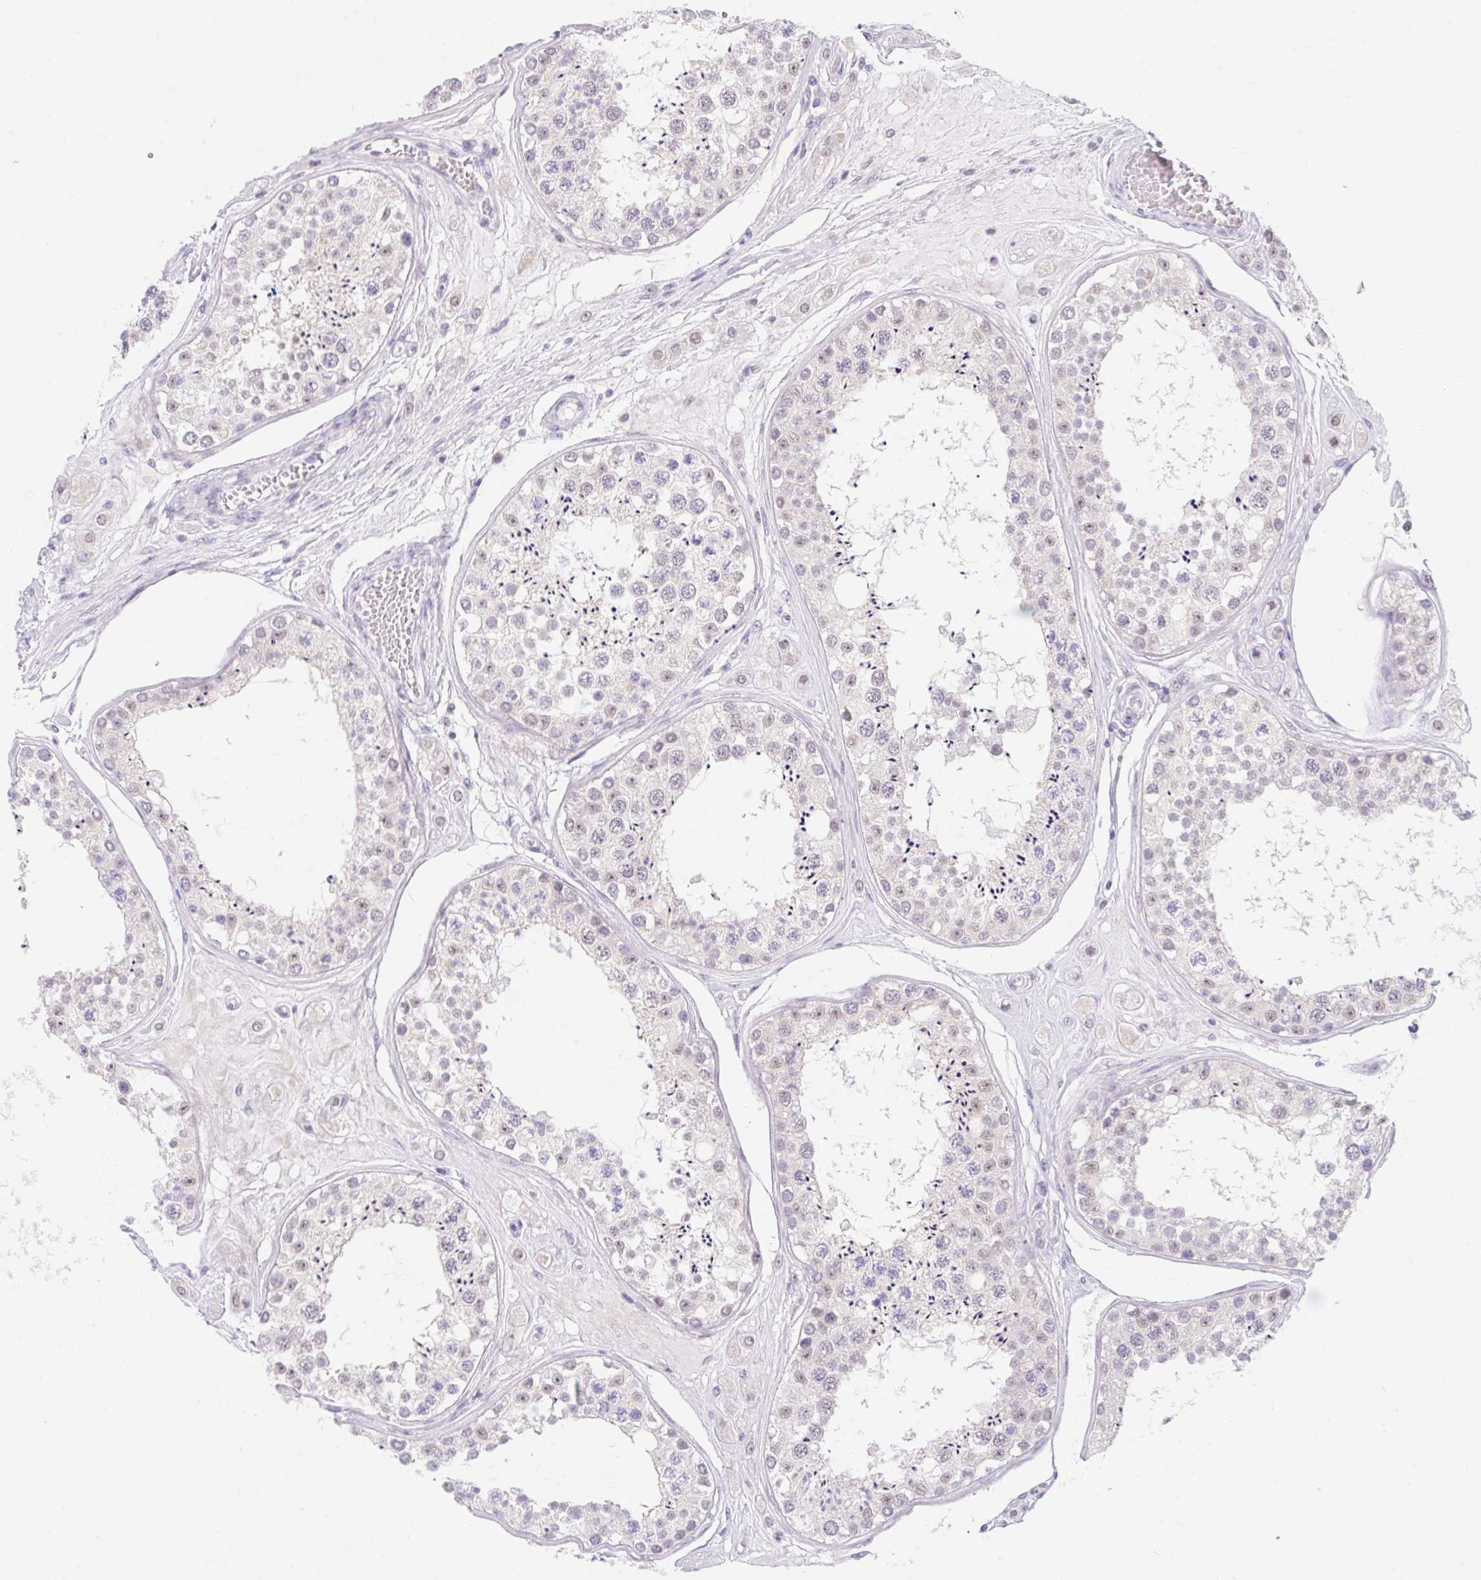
{"staining": {"intensity": "weak", "quantity": "<25%", "location": "nuclear"}, "tissue": "testis", "cell_type": "Cells in seminiferous ducts", "image_type": "normal", "snomed": [{"axis": "morphology", "description": "Normal tissue, NOS"}, {"axis": "topography", "description": "Testis"}], "caption": "This is an immunohistochemistry micrograph of normal testis. There is no positivity in cells in seminiferous ducts.", "gene": "ITPK1", "patient": {"sex": "male", "age": 25}}